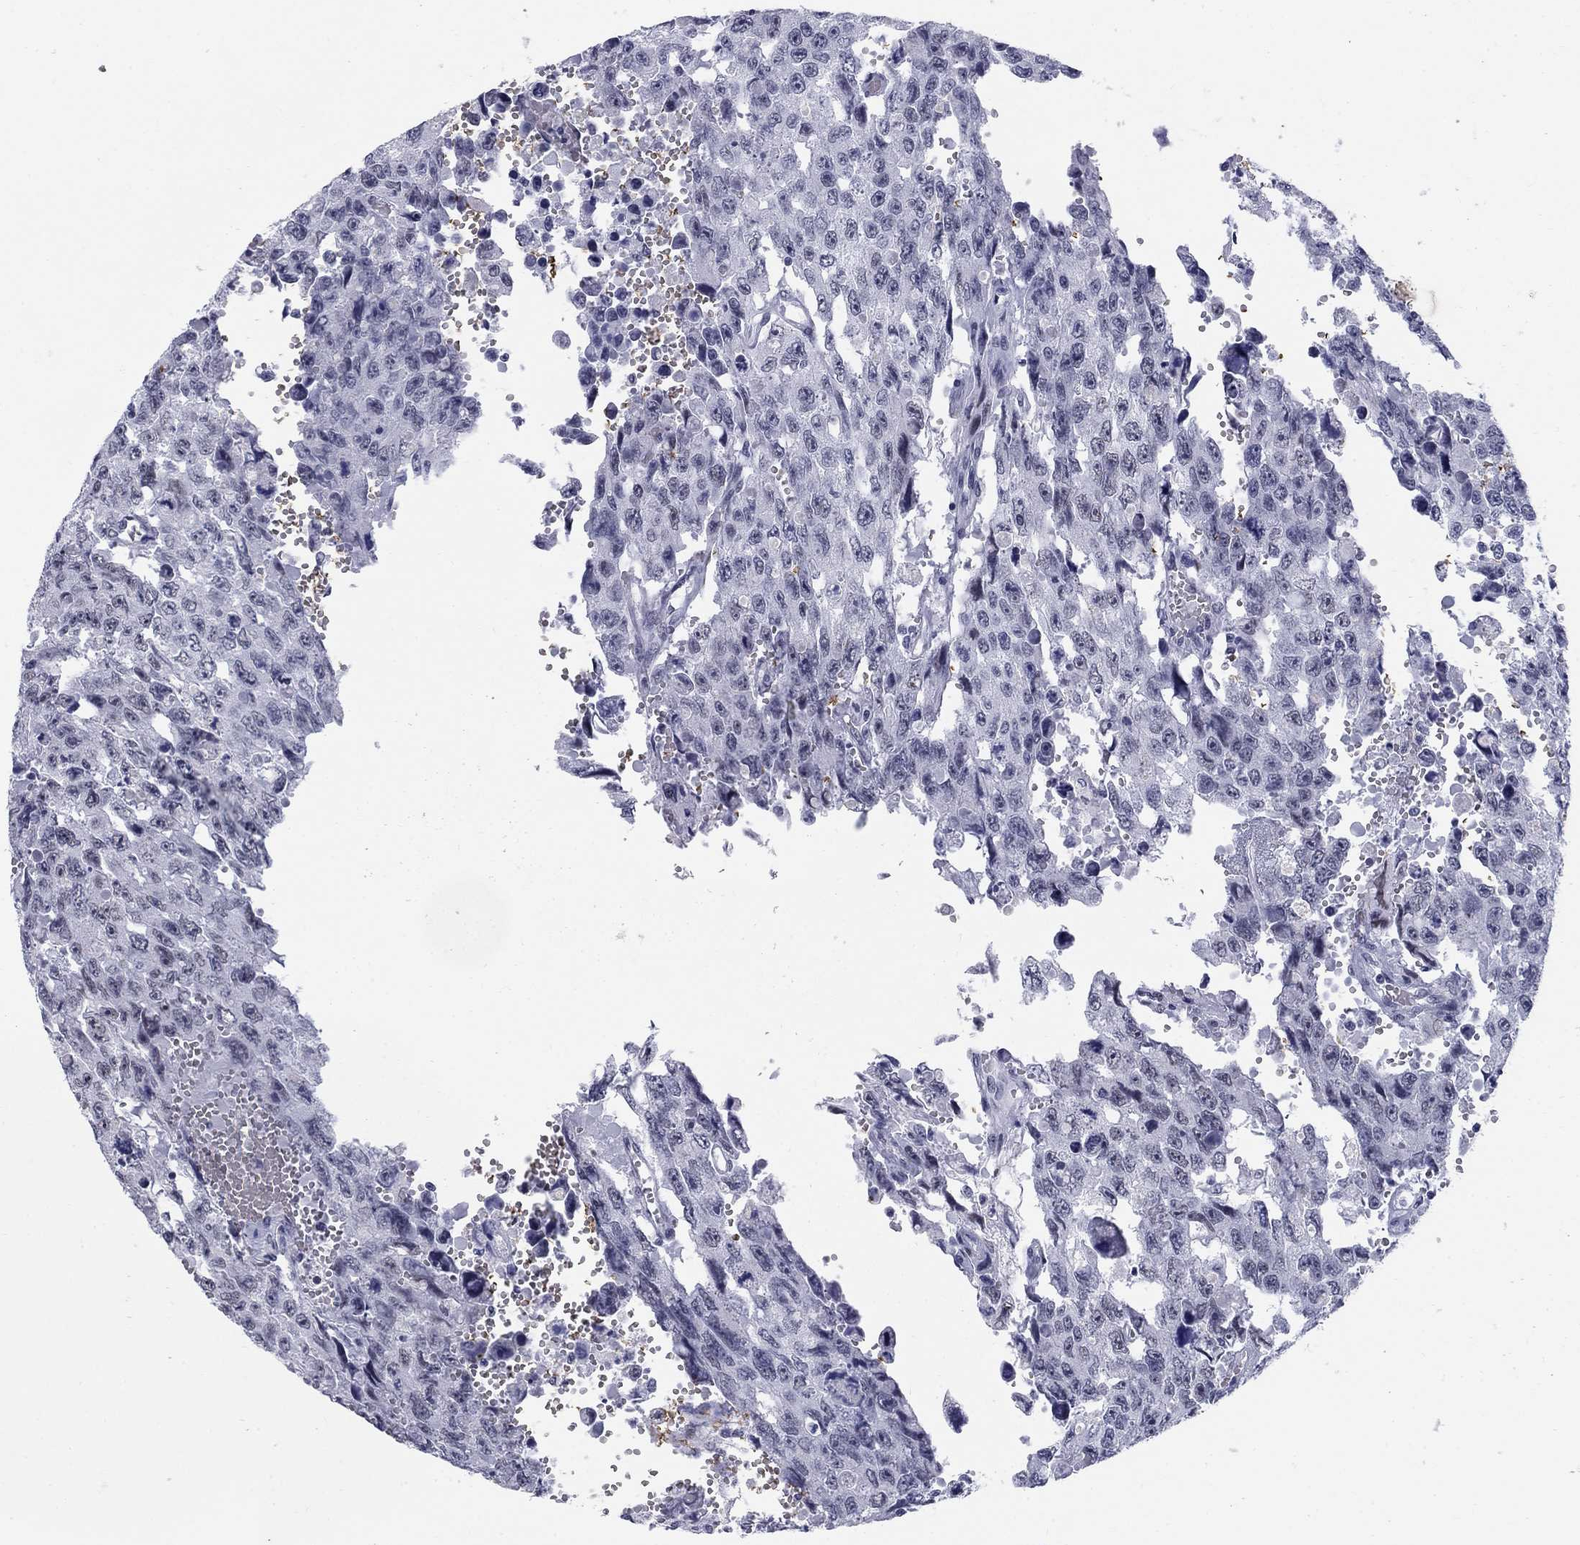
{"staining": {"intensity": "negative", "quantity": "none", "location": "none"}, "tissue": "testis cancer", "cell_type": "Tumor cells", "image_type": "cancer", "snomed": [{"axis": "morphology", "description": "Seminoma, NOS"}, {"axis": "topography", "description": "Testis"}], "caption": "This micrograph is of seminoma (testis) stained with immunohistochemistry to label a protein in brown with the nuclei are counter-stained blue. There is no staining in tumor cells. Brightfield microscopy of immunohistochemistry stained with DAB (3,3'-diaminobenzidine) (brown) and hematoxylin (blue), captured at high magnification.", "gene": "DMTN", "patient": {"sex": "male", "age": 26}}